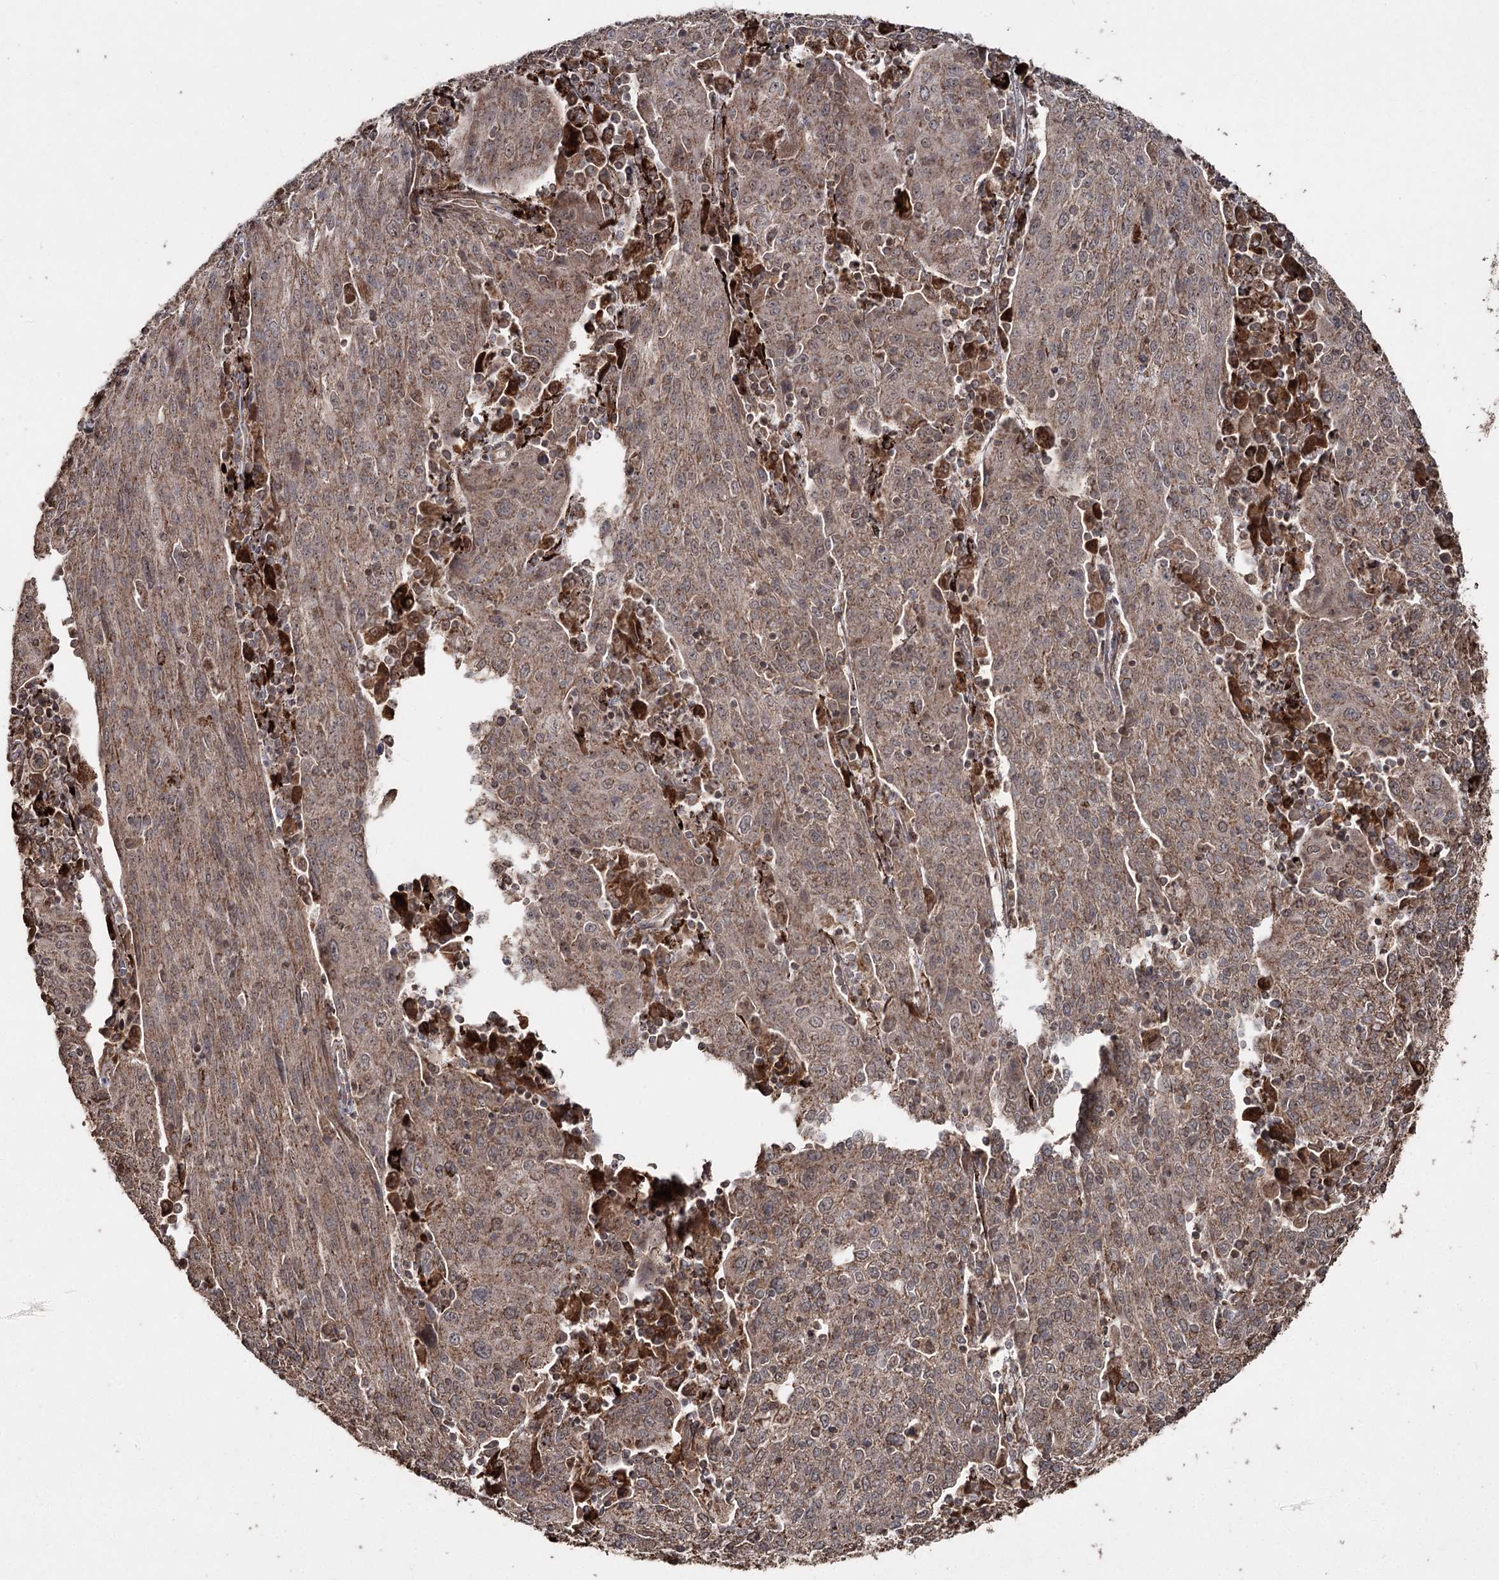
{"staining": {"intensity": "weak", "quantity": ">75%", "location": "cytoplasmic/membranous"}, "tissue": "cervical cancer", "cell_type": "Tumor cells", "image_type": "cancer", "snomed": [{"axis": "morphology", "description": "Squamous cell carcinoma, NOS"}, {"axis": "topography", "description": "Cervix"}], "caption": "Cervical cancer stained with immunohistochemistry (IHC) shows weak cytoplasmic/membranous staining in approximately >75% of tumor cells.", "gene": "SLF2", "patient": {"sex": "female", "age": 67}}